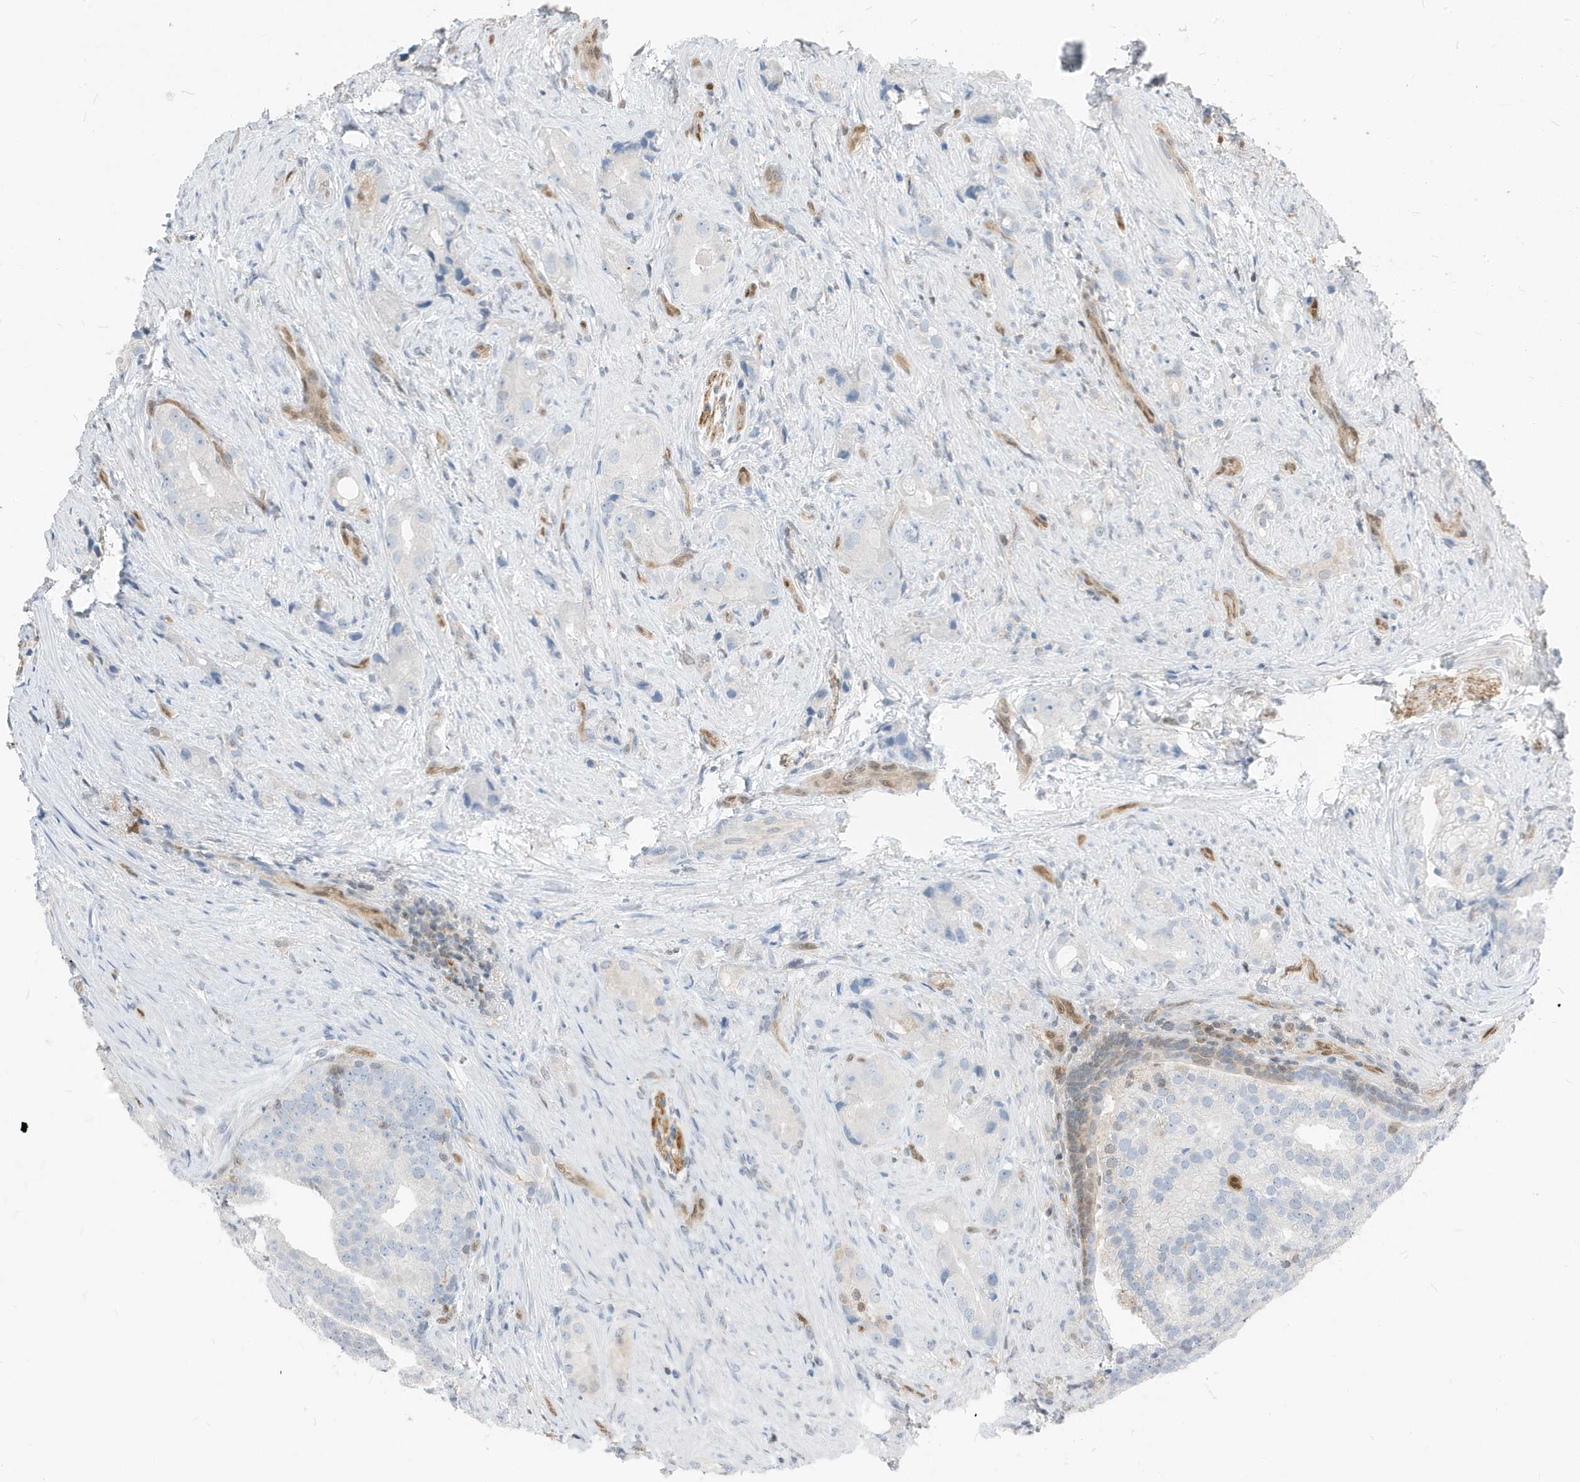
{"staining": {"intensity": "negative", "quantity": "none", "location": "none"}, "tissue": "prostate cancer", "cell_type": "Tumor cells", "image_type": "cancer", "snomed": [{"axis": "morphology", "description": "Adenocarcinoma, Low grade"}, {"axis": "topography", "description": "Prostate"}], "caption": "A high-resolution image shows immunohistochemistry (IHC) staining of prostate low-grade adenocarcinoma, which demonstrates no significant staining in tumor cells. (DAB (3,3'-diaminobenzidine) immunohistochemistry with hematoxylin counter stain).", "gene": "NCOA7", "patient": {"sex": "male", "age": 71}}